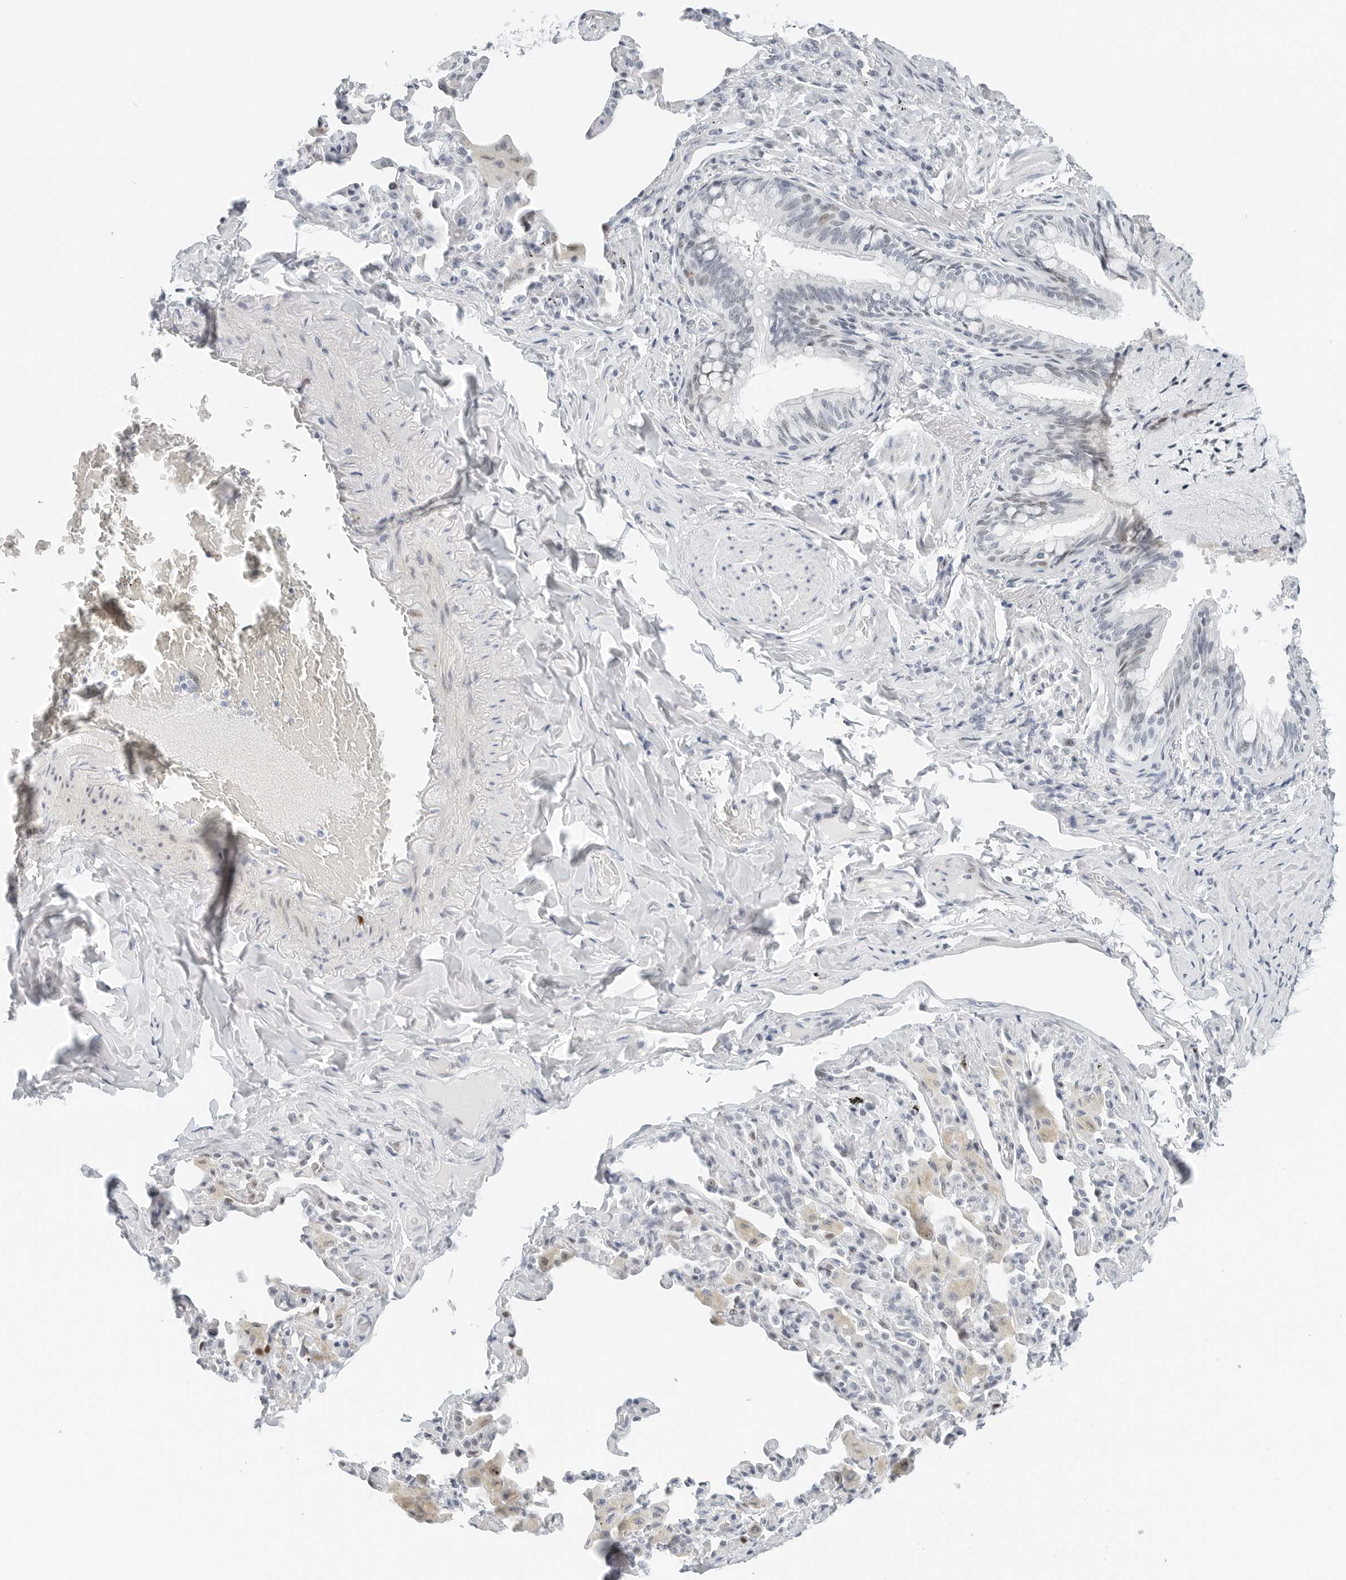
{"staining": {"intensity": "moderate", "quantity": "<25%", "location": "nuclear"}, "tissue": "bronchus", "cell_type": "Respiratory epithelial cells", "image_type": "normal", "snomed": [{"axis": "morphology", "description": "Normal tissue, NOS"}, {"axis": "morphology", "description": "Inflammation, NOS"}, {"axis": "topography", "description": "Bronchus"}, {"axis": "topography", "description": "Lung"}], "caption": "Immunohistochemistry micrograph of normal bronchus: human bronchus stained using immunohistochemistry reveals low levels of moderate protein expression localized specifically in the nuclear of respiratory epithelial cells, appearing as a nuclear brown color.", "gene": "NTMT2", "patient": {"sex": "female", "age": 46}}